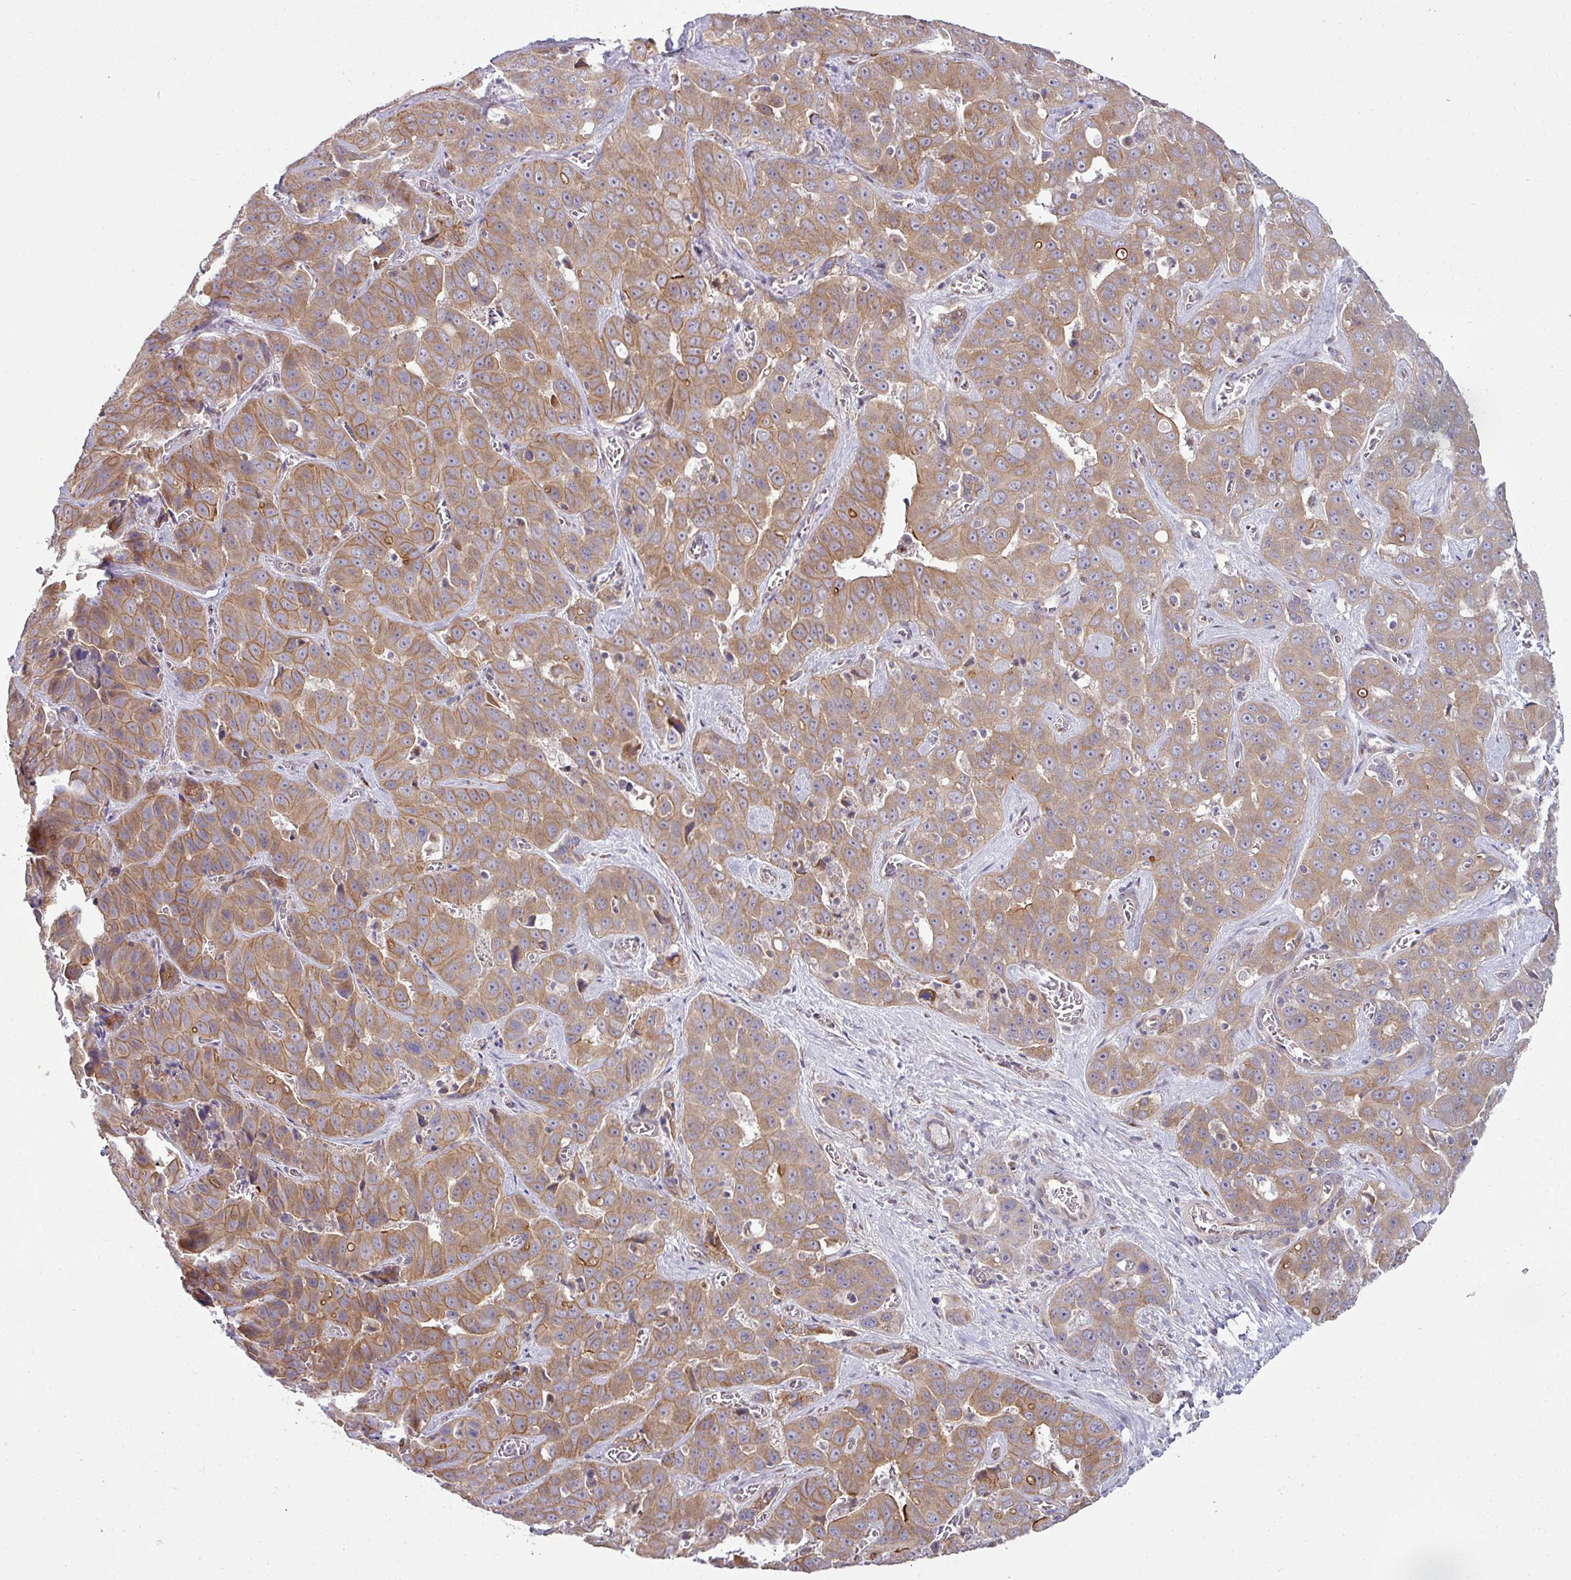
{"staining": {"intensity": "moderate", "quantity": ">75%", "location": "cytoplasmic/membranous"}, "tissue": "liver cancer", "cell_type": "Tumor cells", "image_type": "cancer", "snomed": [{"axis": "morphology", "description": "Cholangiocarcinoma"}, {"axis": "topography", "description": "Liver"}], "caption": "Liver cancer stained with a brown dye displays moderate cytoplasmic/membranous positive staining in approximately >75% of tumor cells.", "gene": "TIMMDC1", "patient": {"sex": "female", "age": 52}}